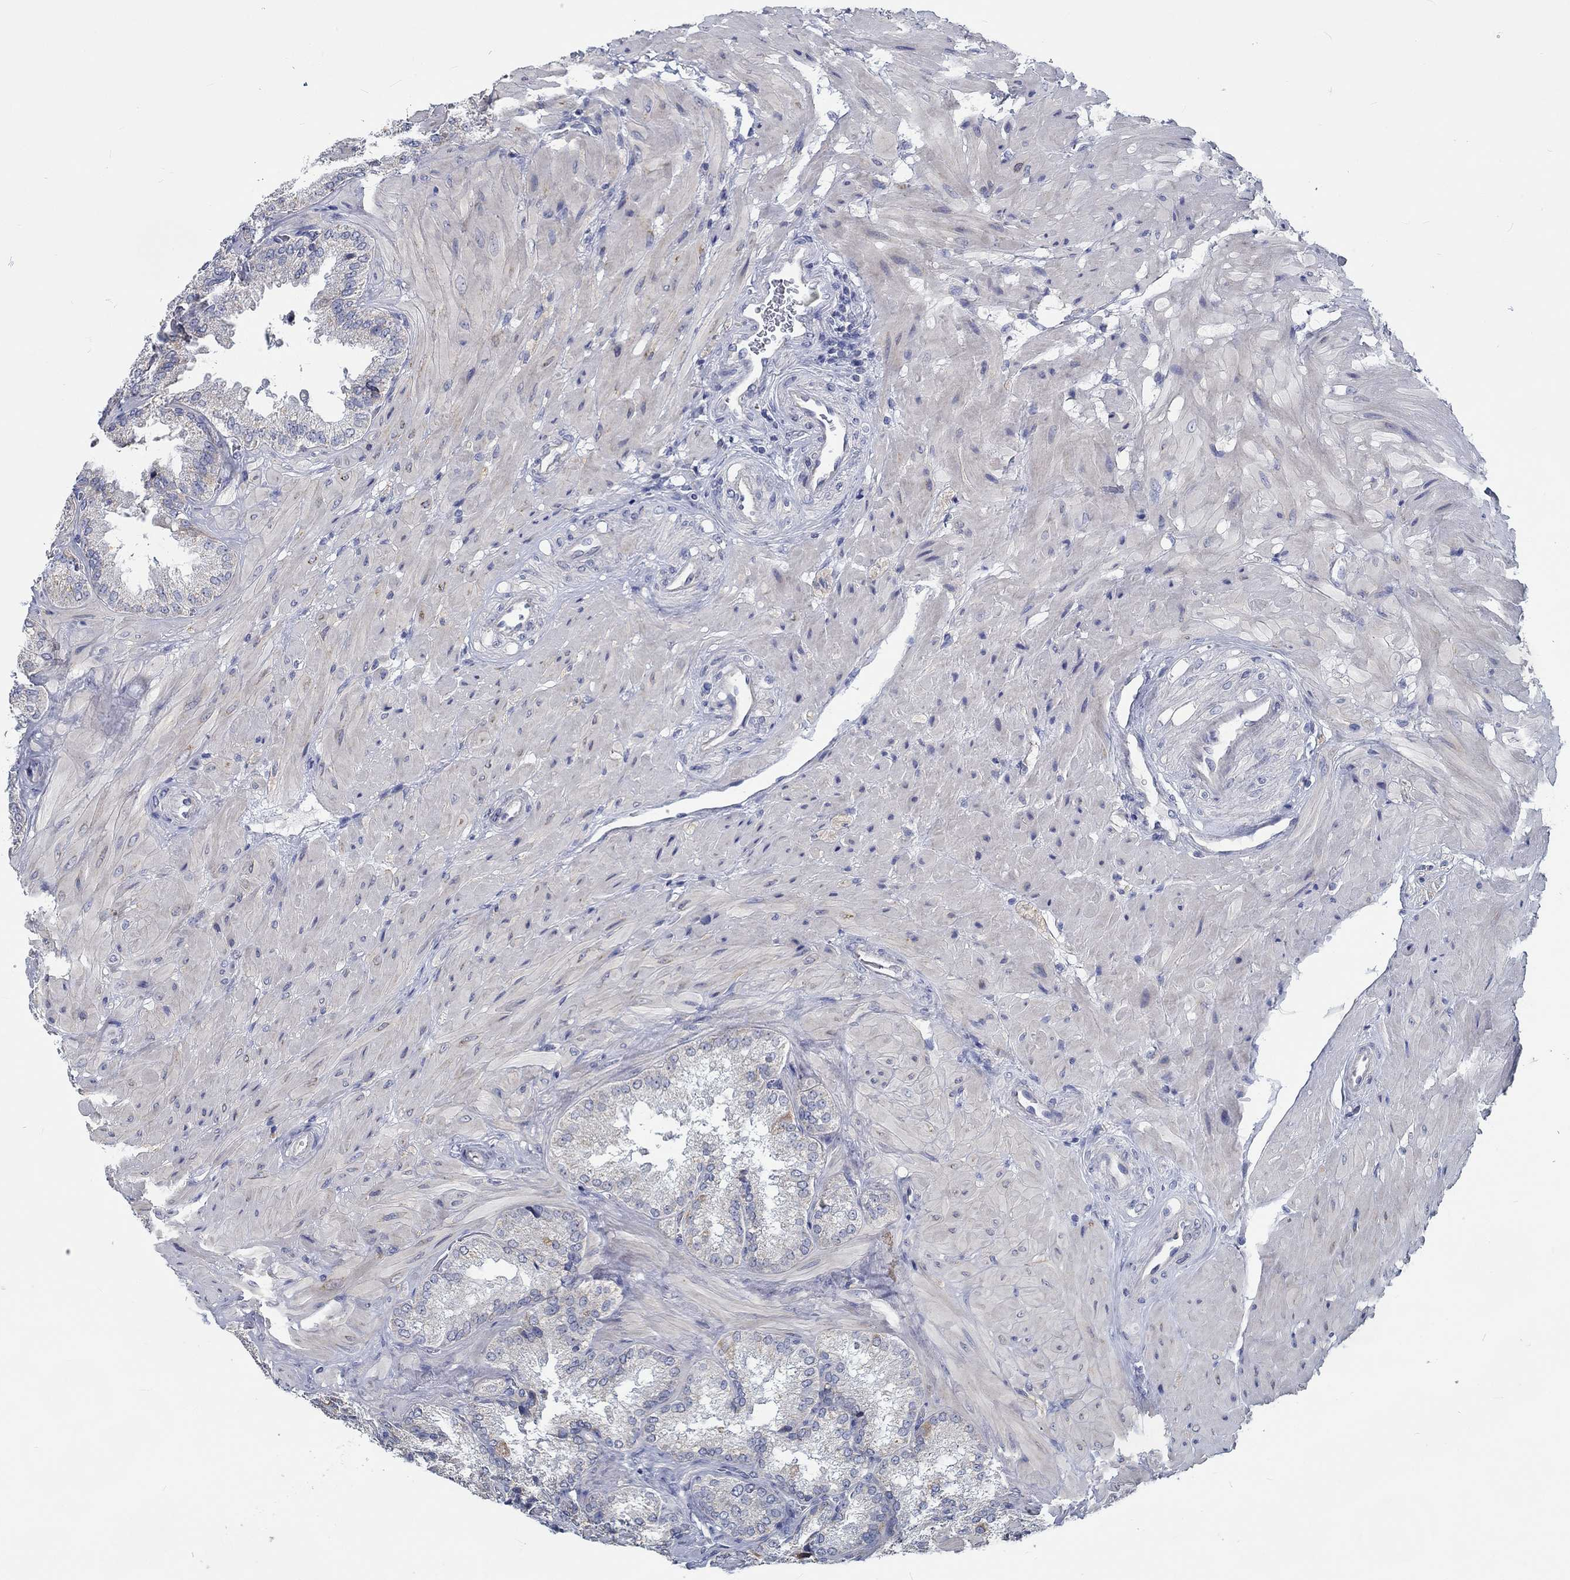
{"staining": {"intensity": "negative", "quantity": "none", "location": "none"}, "tissue": "seminal vesicle", "cell_type": "Glandular cells", "image_type": "normal", "snomed": [{"axis": "morphology", "description": "Normal tissue, NOS"}, {"axis": "topography", "description": "Seminal veicle"}], "caption": "Benign seminal vesicle was stained to show a protein in brown. There is no significant staining in glandular cells. Brightfield microscopy of immunohistochemistry stained with DAB (3,3'-diaminobenzidine) (brown) and hematoxylin (blue), captured at high magnification.", "gene": "MYBPC1", "patient": {"sex": "male", "age": 37}}